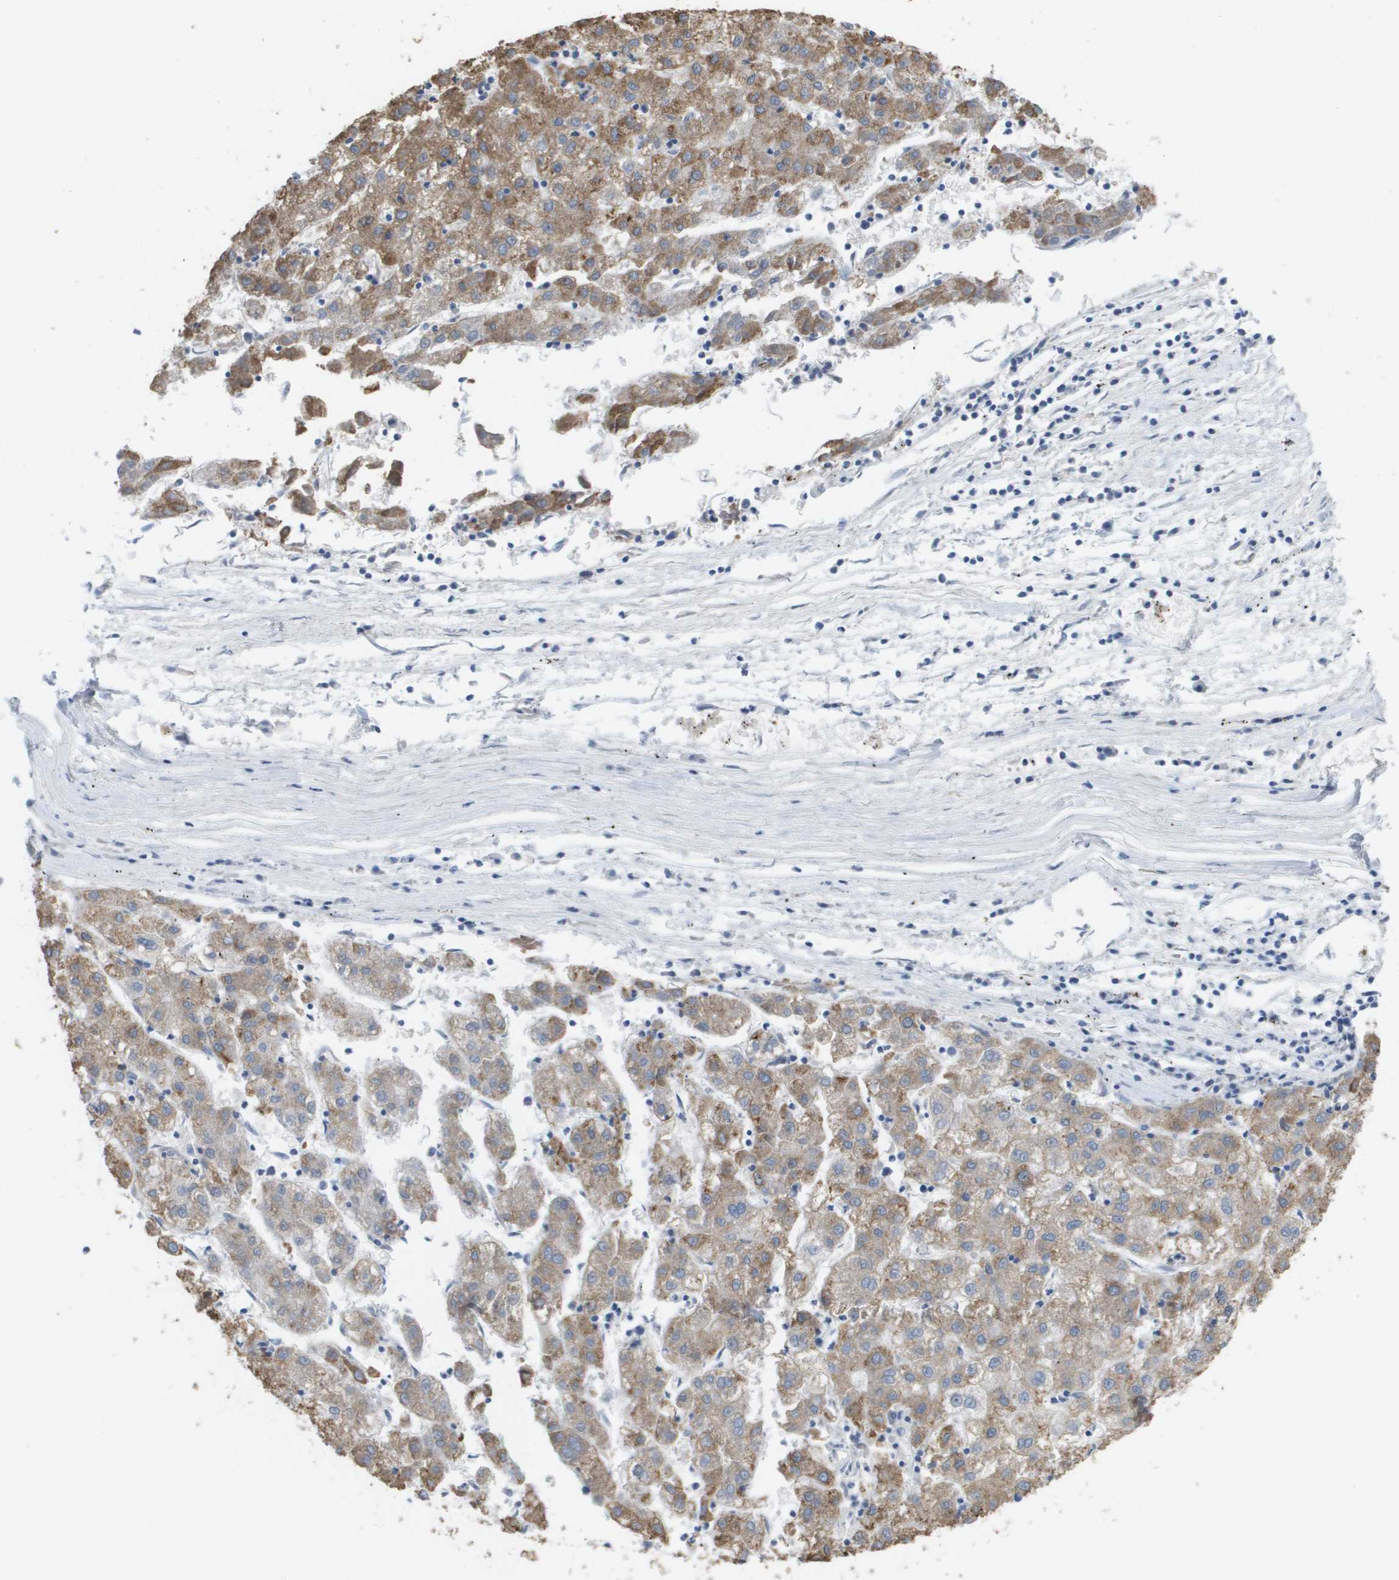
{"staining": {"intensity": "moderate", "quantity": ">75%", "location": "cytoplasmic/membranous"}, "tissue": "liver cancer", "cell_type": "Tumor cells", "image_type": "cancer", "snomed": [{"axis": "morphology", "description": "Carcinoma, Hepatocellular, NOS"}, {"axis": "topography", "description": "Liver"}], "caption": "Protein positivity by immunohistochemistry (IHC) displays moderate cytoplasmic/membranous positivity in approximately >75% of tumor cells in liver cancer (hepatocellular carcinoma). Using DAB (brown) and hematoxylin (blue) stains, captured at high magnification using brightfield microscopy.", "gene": "MARCHF8", "patient": {"sex": "male", "age": 72}}